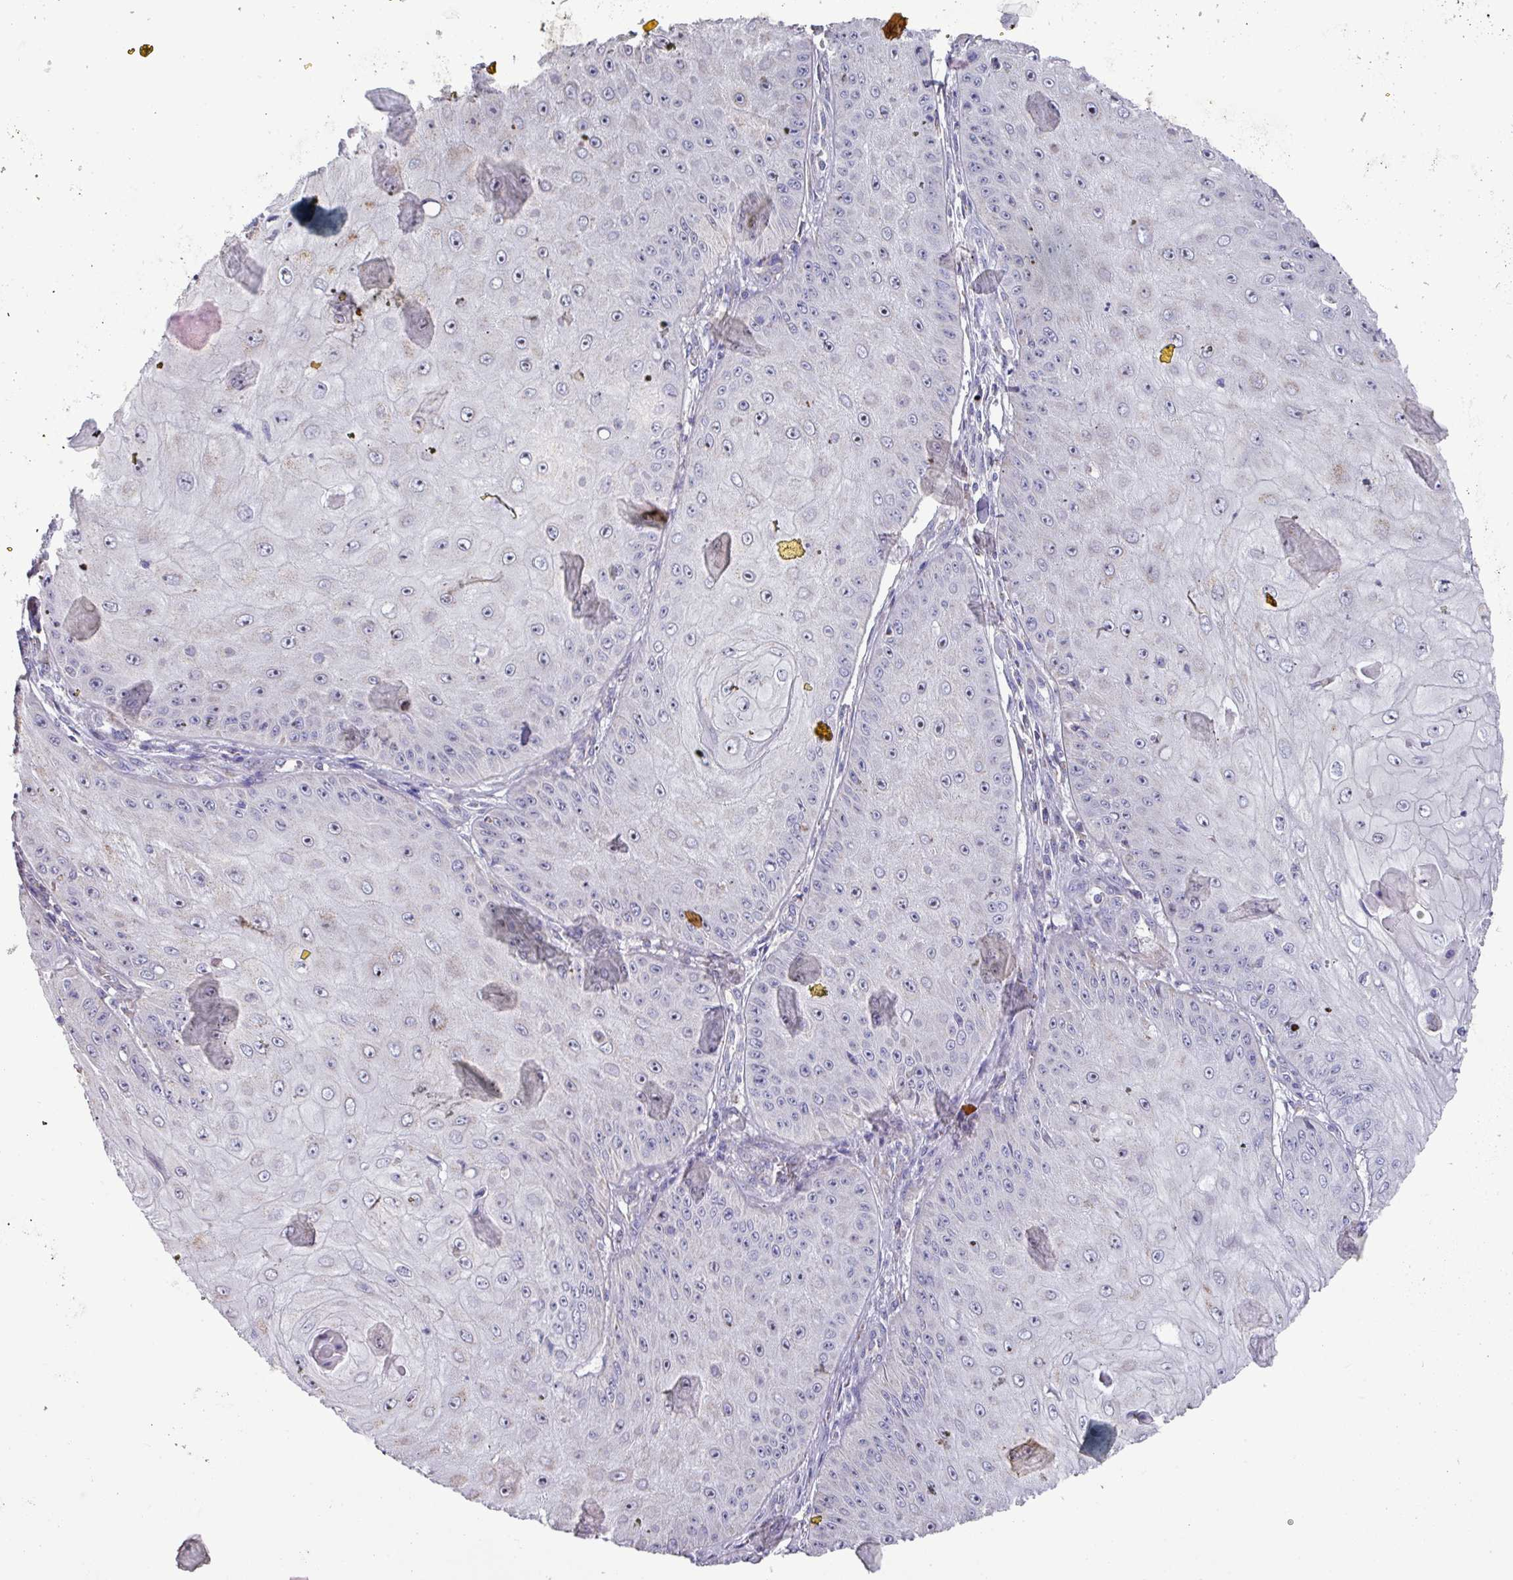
{"staining": {"intensity": "negative", "quantity": "none", "location": "none"}, "tissue": "skin cancer", "cell_type": "Tumor cells", "image_type": "cancer", "snomed": [{"axis": "morphology", "description": "Squamous cell carcinoma, NOS"}, {"axis": "topography", "description": "Skin"}], "caption": "Tumor cells are negative for protein expression in human skin squamous cell carcinoma. (Brightfield microscopy of DAB immunohistochemistry (IHC) at high magnification).", "gene": "MT-ND4", "patient": {"sex": "male", "age": 70}}